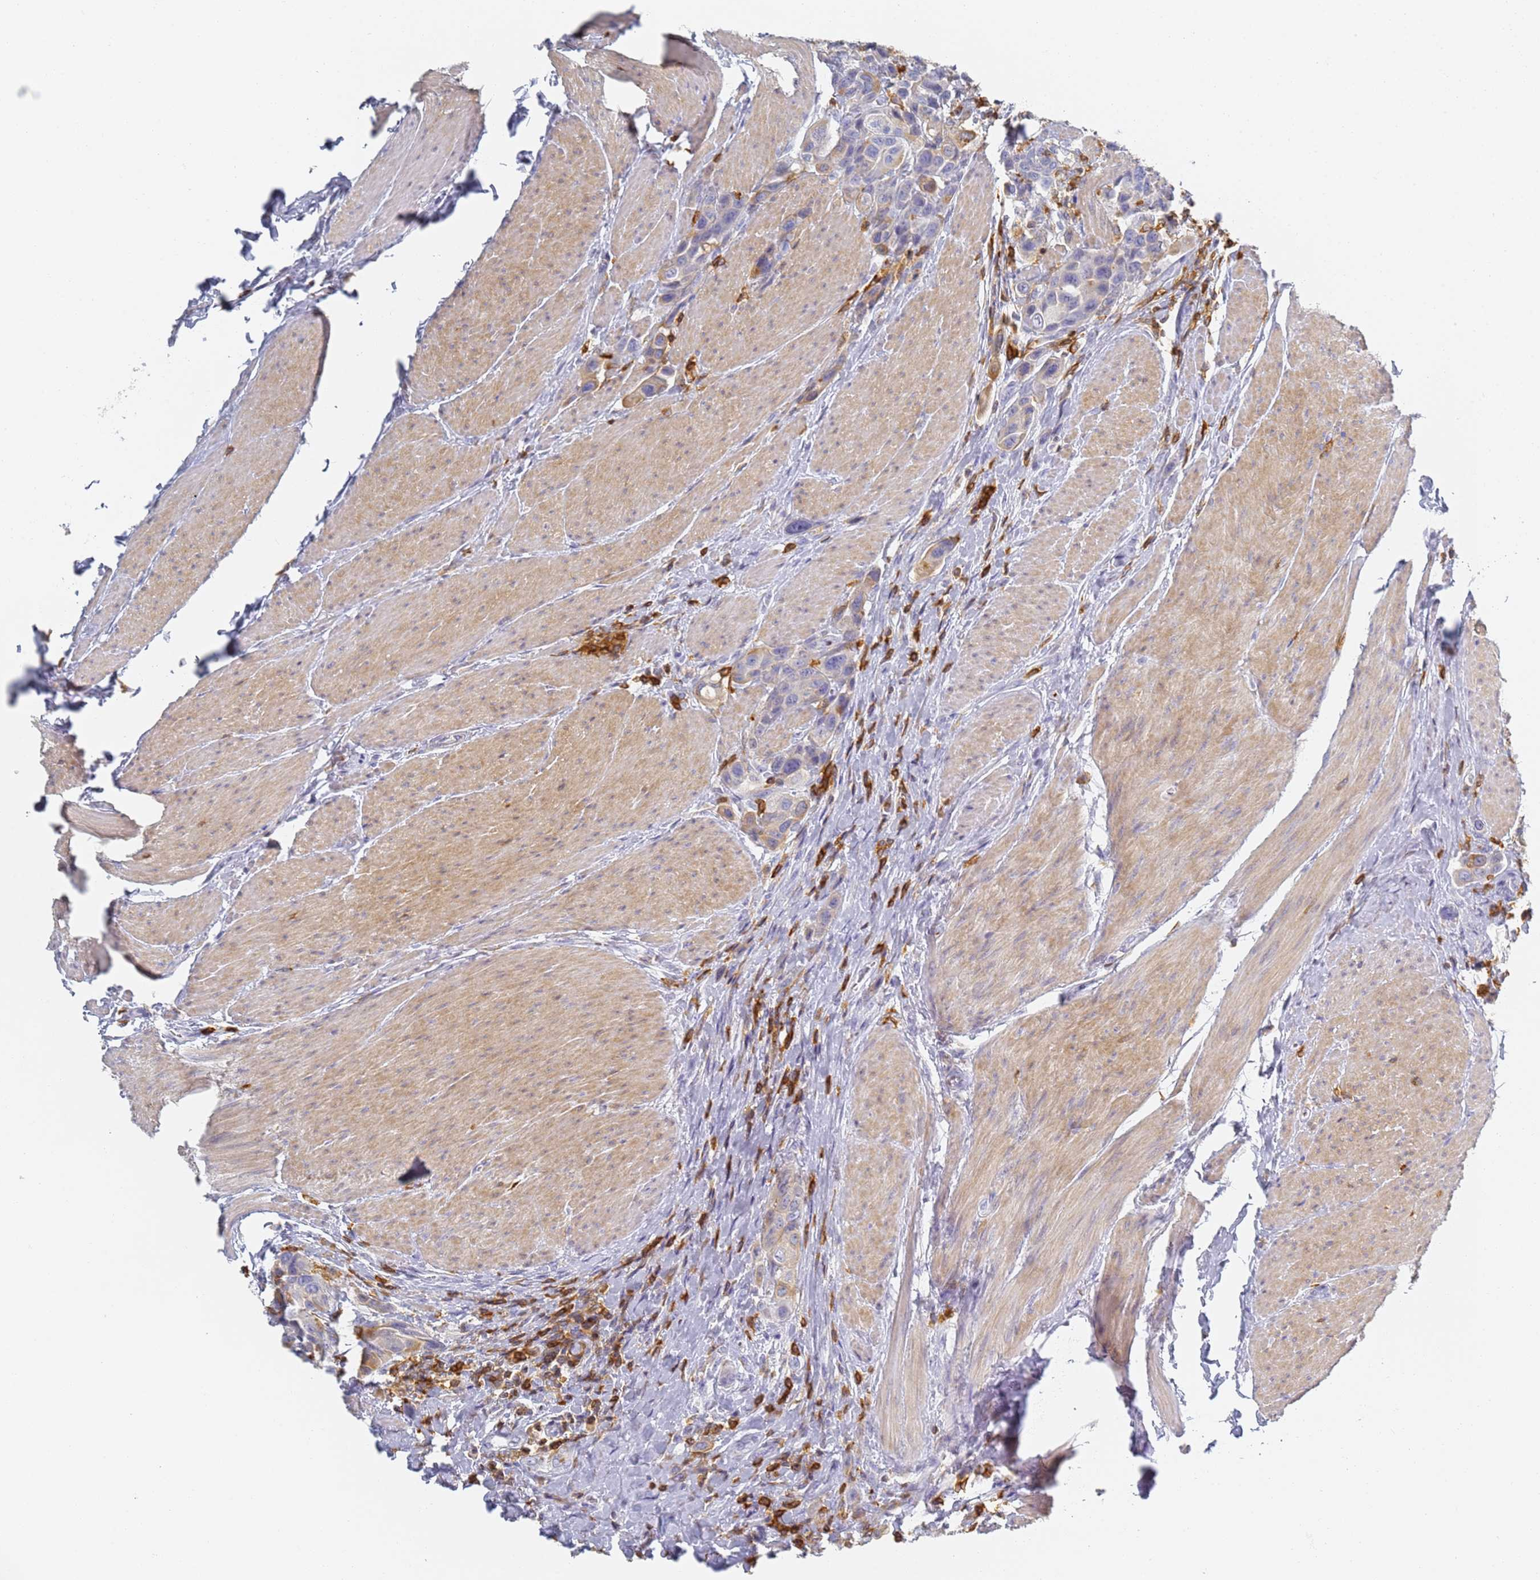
{"staining": {"intensity": "weak", "quantity": "<25%", "location": "cytoplasmic/membranous"}, "tissue": "urothelial cancer", "cell_type": "Tumor cells", "image_type": "cancer", "snomed": [{"axis": "morphology", "description": "Urothelial carcinoma, High grade"}, {"axis": "topography", "description": "Urinary bladder"}], "caption": "Tumor cells show no significant expression in urothelial cancer. (DAB (3,3'-diaminobenzidine) immunohistochemistry (IHC) with hematoxylin counter stain).", "gene": "BIN2", "patient": {"sex": "male", "age": 50}}